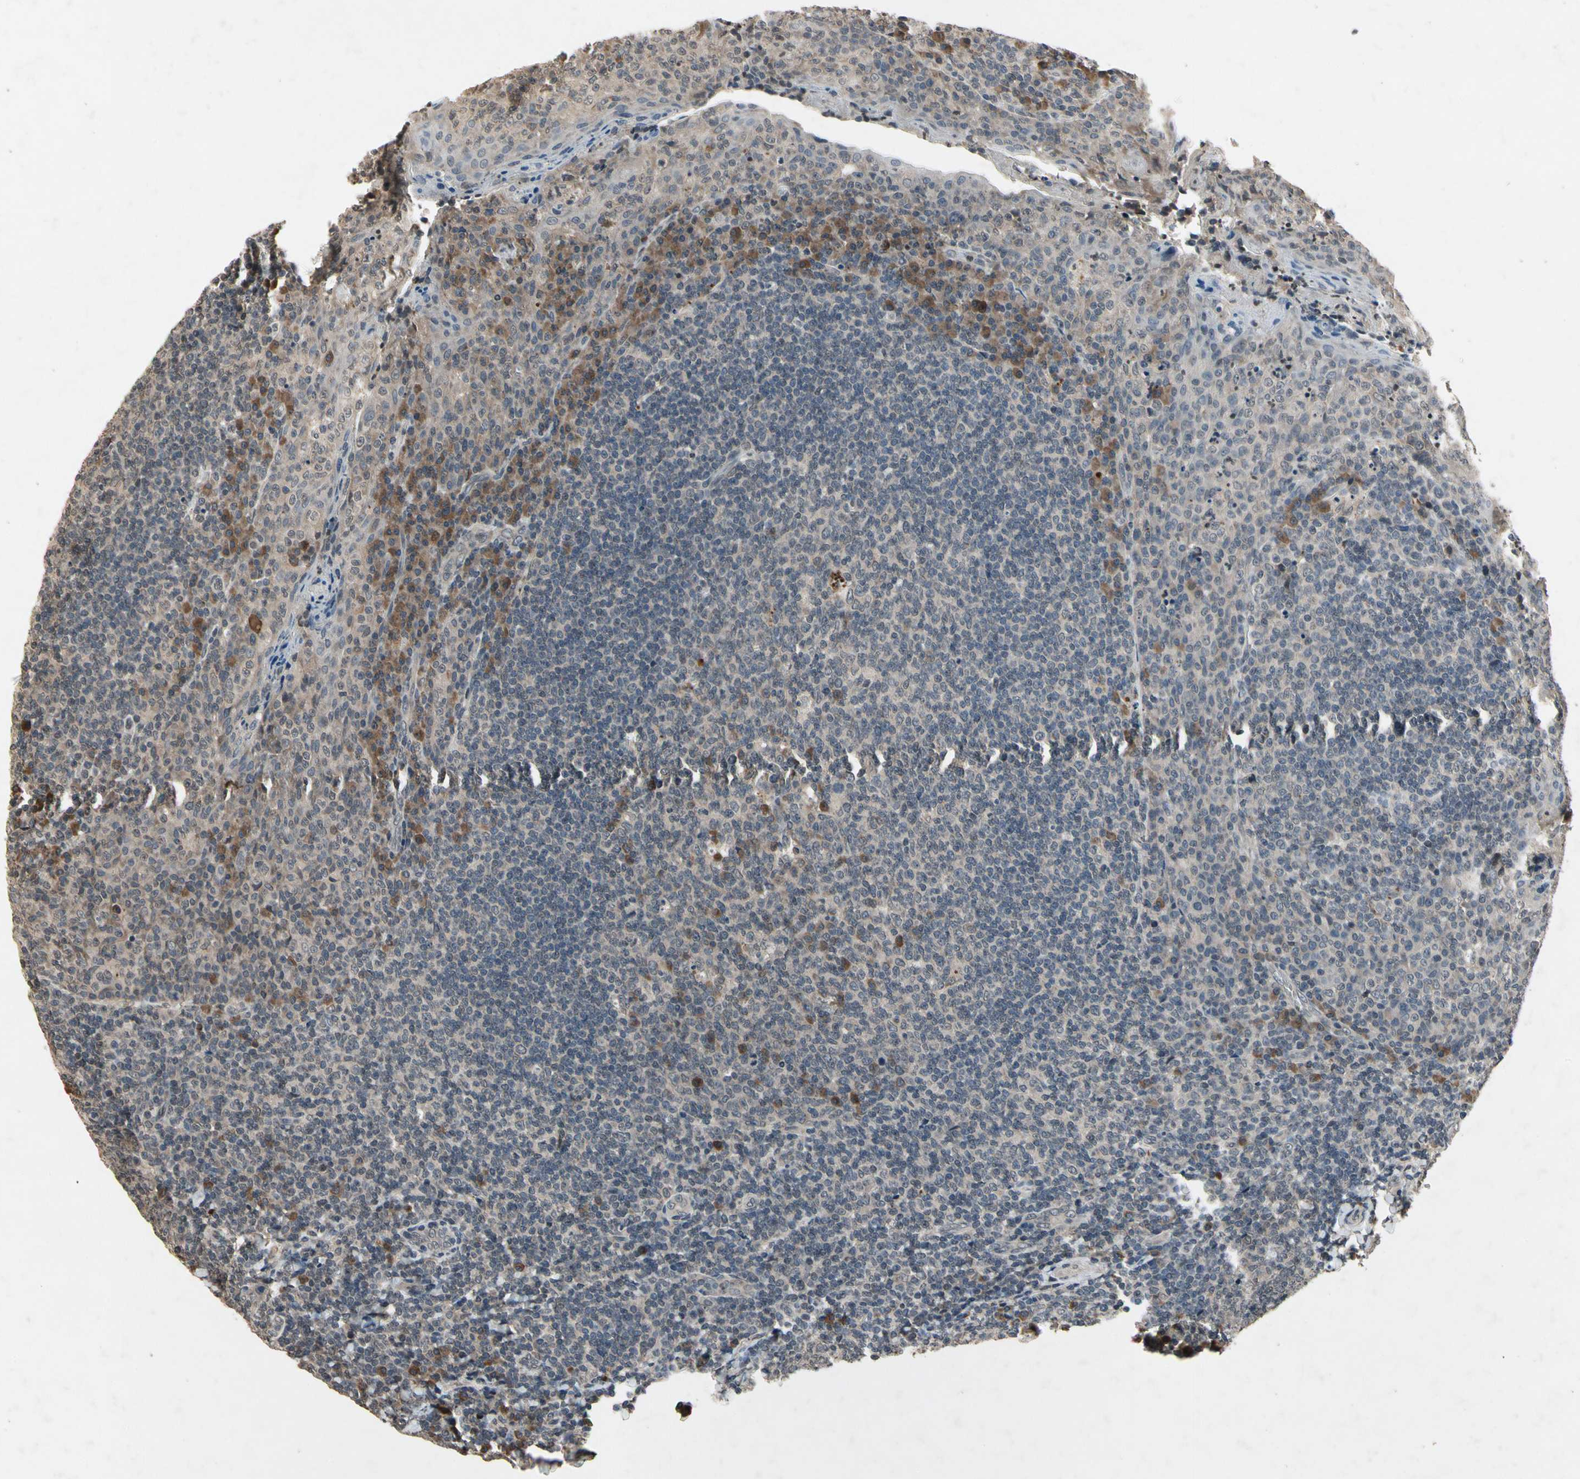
{"staining": {"intensity": "weak", "quantity": "25%-75%", "location": "cytoplasmic/membranous"}, "tissue": "tonsil", "cell_type": "Germinal center cells", "image_type": "normal", "snomed": [{"axis": "morphology", "description": "Normal tissue, NOS"}, {"axis": "topography", "description": "Tonsil"}], "caption": "Immunohistochemical staining of unremarkable human tonsil shows low levels of weak cytoplasmic/membranous staining in about 25%-75% of germinal center cells. The staining is performed using DAB brown chromogen to label protein expression. The nuclei are counter-stained blue using hematoxylin.", "gene": "DPY19L3", "patient": {"sex": "male", "age": 17}}